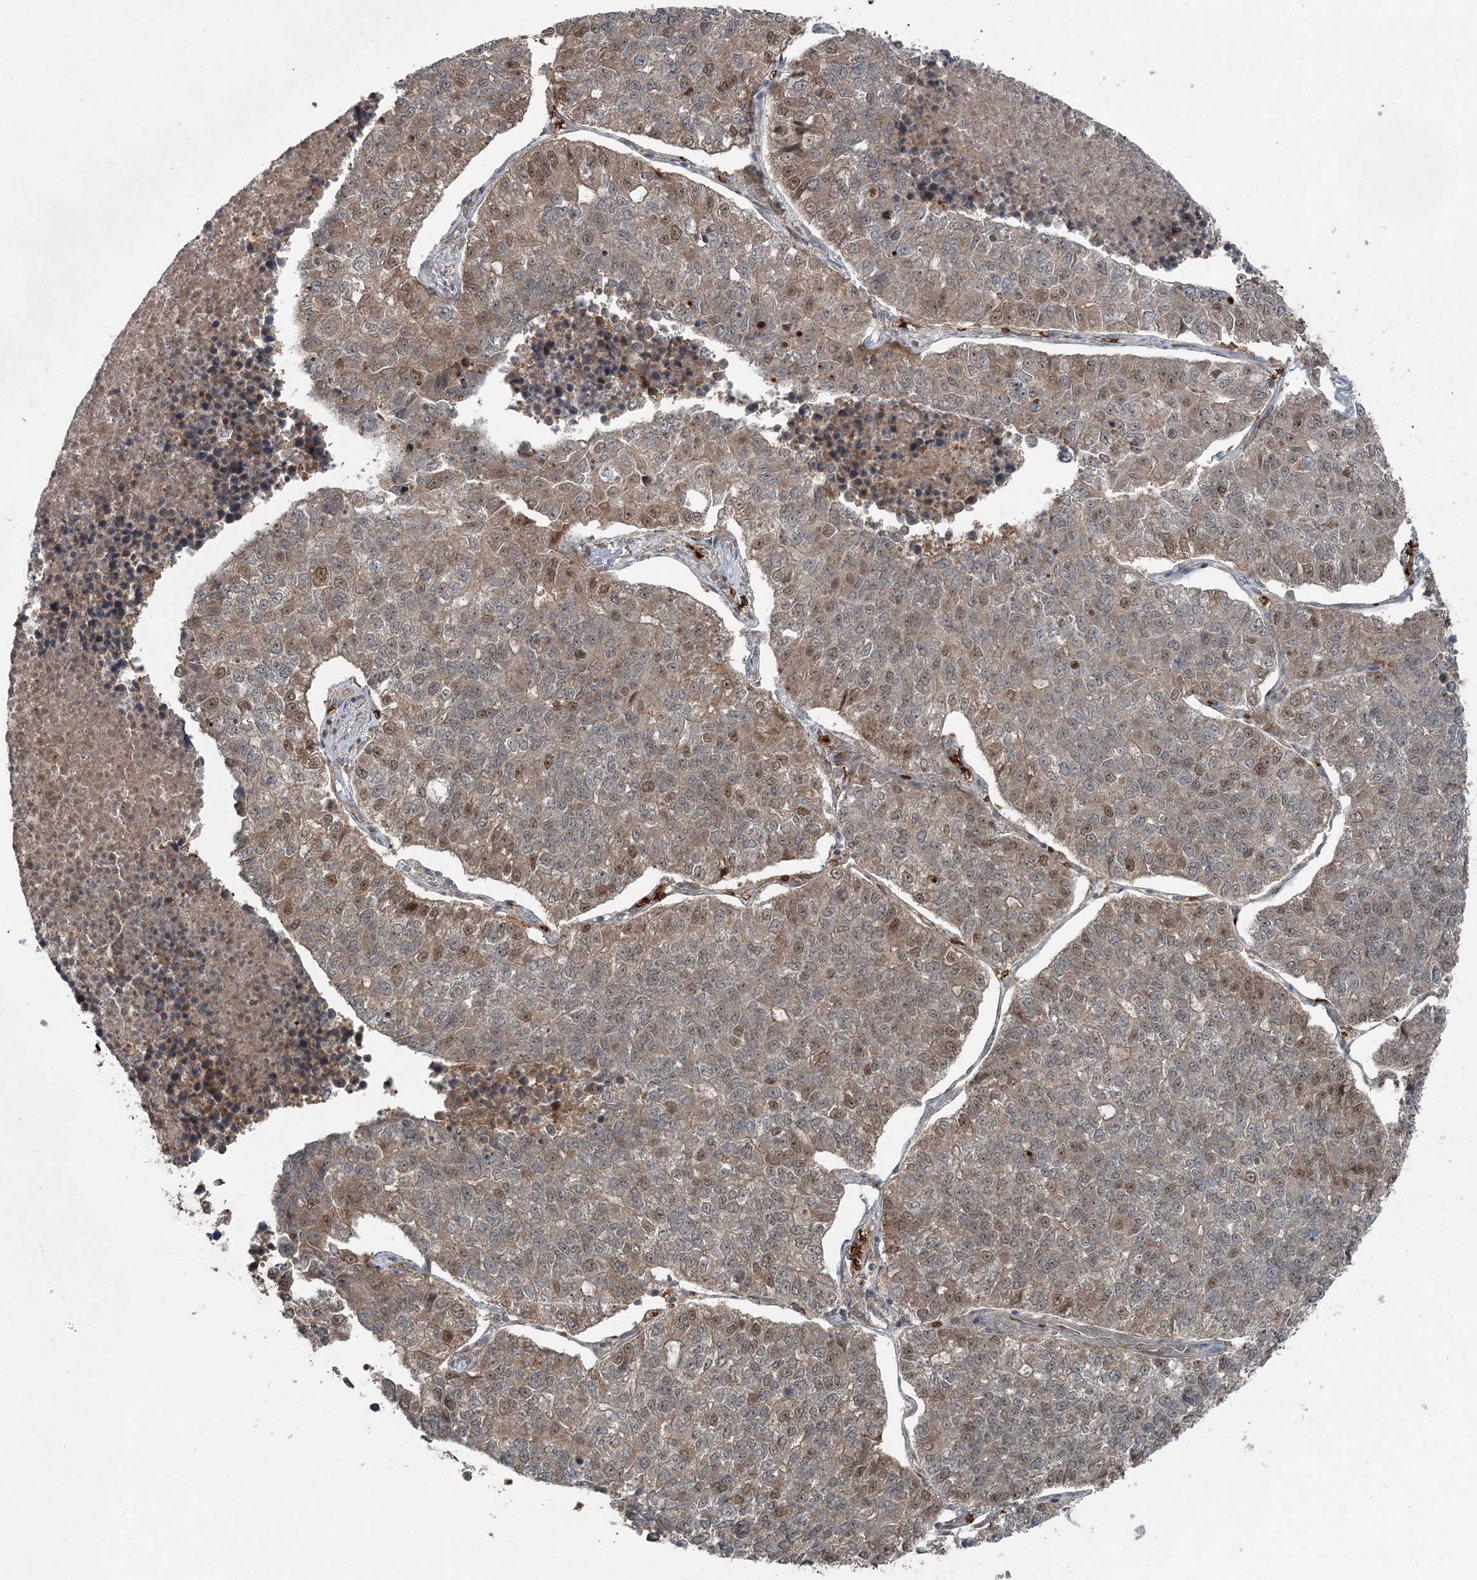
{"staining": {"intensity": "moderate", "quantity": "25%-75%", "location": "cytoplasmic/membranous,nuclear"}, "tissue": "lung cancer", "cell_type": "Tumor cells", "image_type": "cancer", "snomed": [{"axis": "morphology", "description": "Adenocarcinoma, NOS"}, {"axis": "topography", "description": "Lung"}], "caption": "Lung cancer (adenocarcinoma) stained for a protein (brown) exhibits moderate cytoplasmic/membranous and nuclear positive expression in about 25%-75% of tumor cells.", "gene": "FBXL17", "patient": {"sex": "male", "age": 49}}